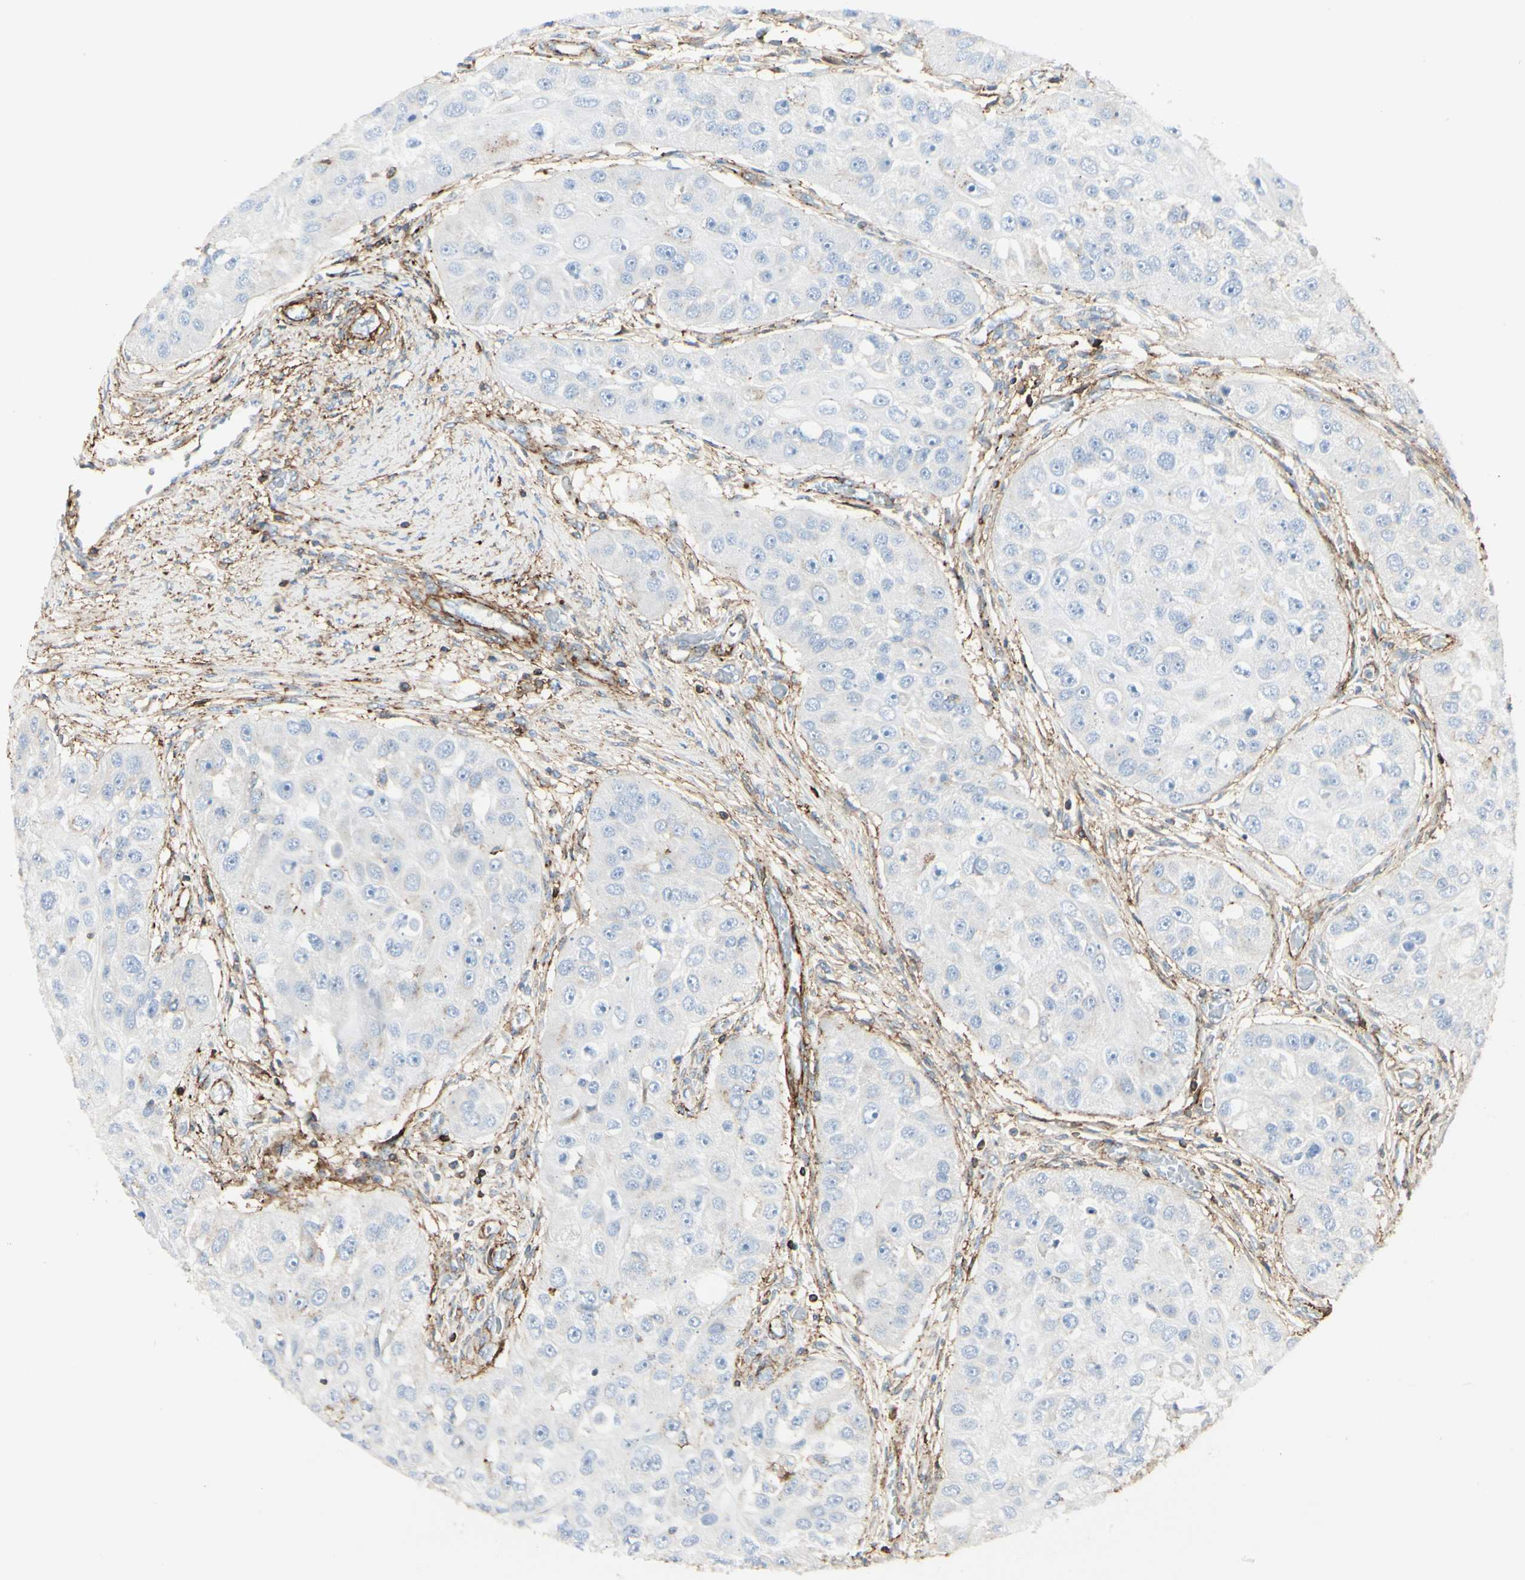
{"staining": {"intensity": "negative", "quantity": "none", "location": "none"}, "tissue": "head and neck cancer", "cell_type": "Tumor cells", "image_type": "cancer", "snomed": [{"axis": "morphology", "description": "Normal tissue, NOS"}, {"axis": "morphology", "description": "Squamous cell carcinoma, NOS"}, {"axis": "topography", "description": "Skeletal muscle"}, {"axis": "topography", "description": "Head-Neck"}], "caption": "Immunohistochemistry (IHC) of head and neck cancer displays no expression in tumor cells.", "gene": "CLEC2B", "patient": {"sex": "male", "age": 51}}